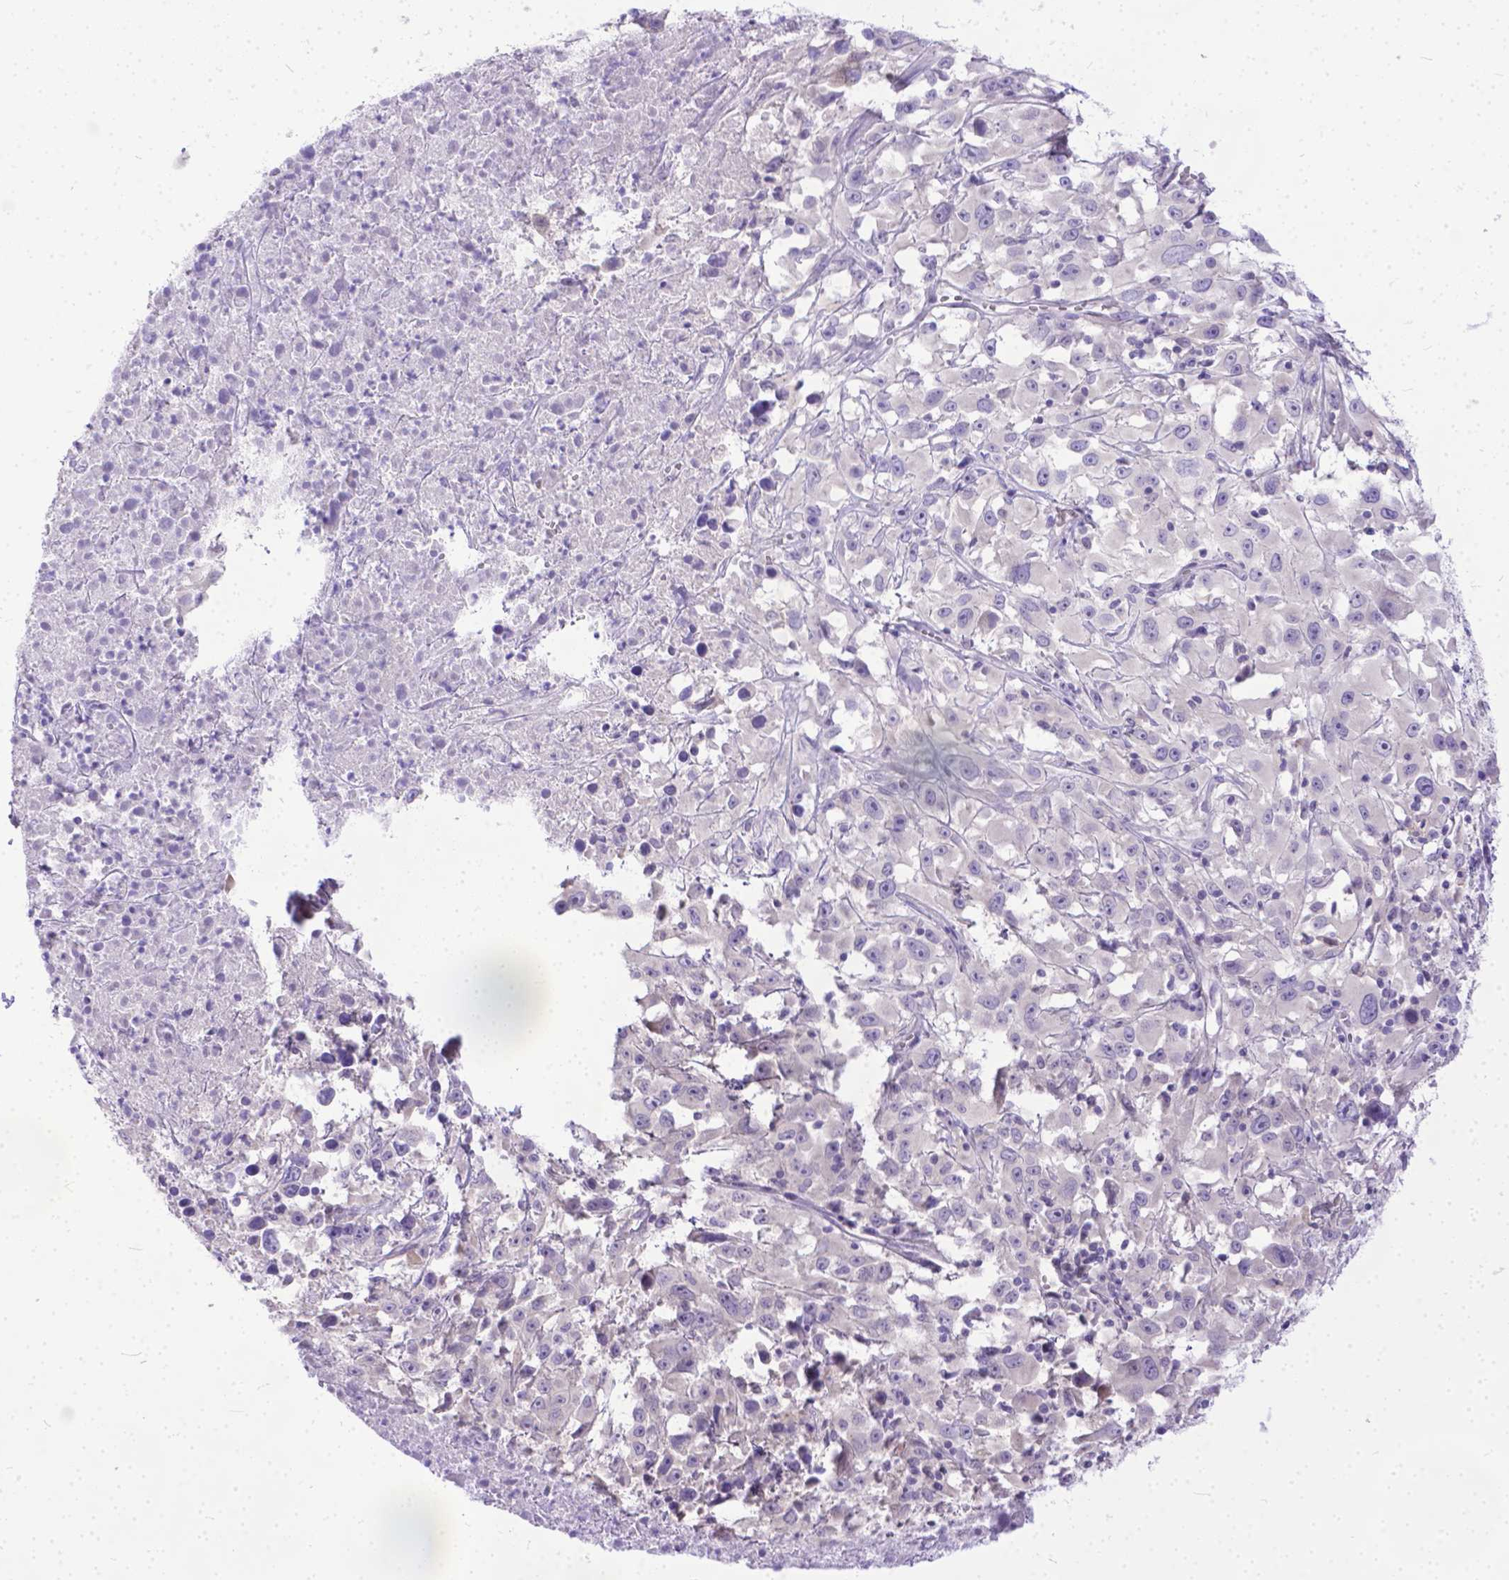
{"staining": {"intensity": "negative", "quantity": "none", "location": "none"}, "tissue": "melanoma", "cell_type": "Tumor cells", "image_type": "cancer", "snomed": [{"axis": "morphology", "description": "Malignant melanoma, Metastatic site"}, {"axis": "topography", "description": "Soft tissue"}], "caption": "Tumor cells show no significant staining in malignant melanoma (metastatic site).", "gene": "TTLL6", "patient": {"sex": "male", "age": 50}}